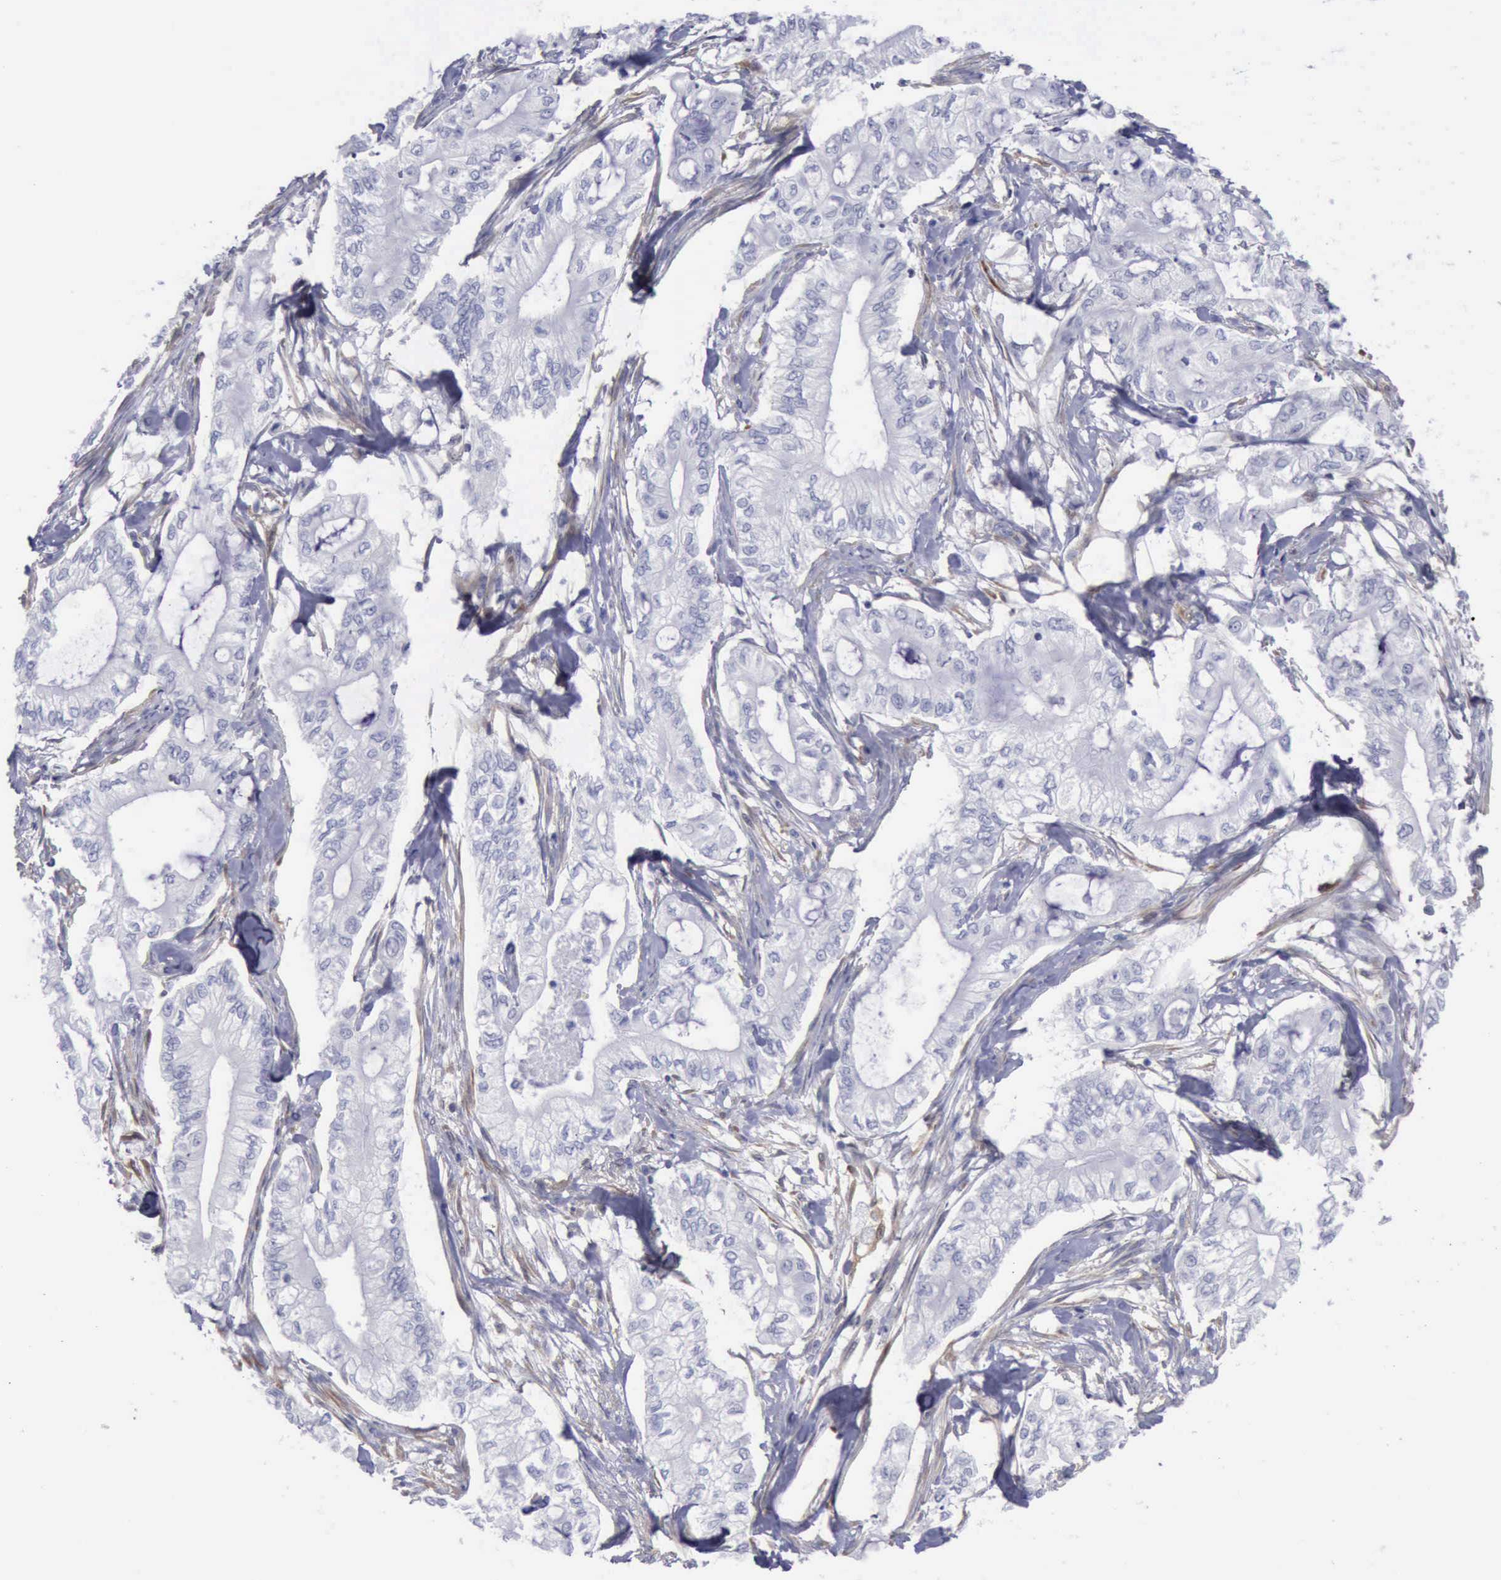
{"staining": {"intensity": "negative", "quantity": "none", "location": "none"}, "tissue": "pancreatic cancer", "cell_type": "Tumor cells", "image_type": "cancer", "snomed": [{"axis": "morphology", "description": "Adenocarcinoma, NOS"}, {"axis": "topography", "description": "Pancreas"}], "caption": "A high-resolution micrograph shows IHC staining of pancreatic adenocarcinoma, which demonstrates no significant expression in tumor cells.", "gene": "FHL1", "patient": {"sex": "male", "age": 79}}